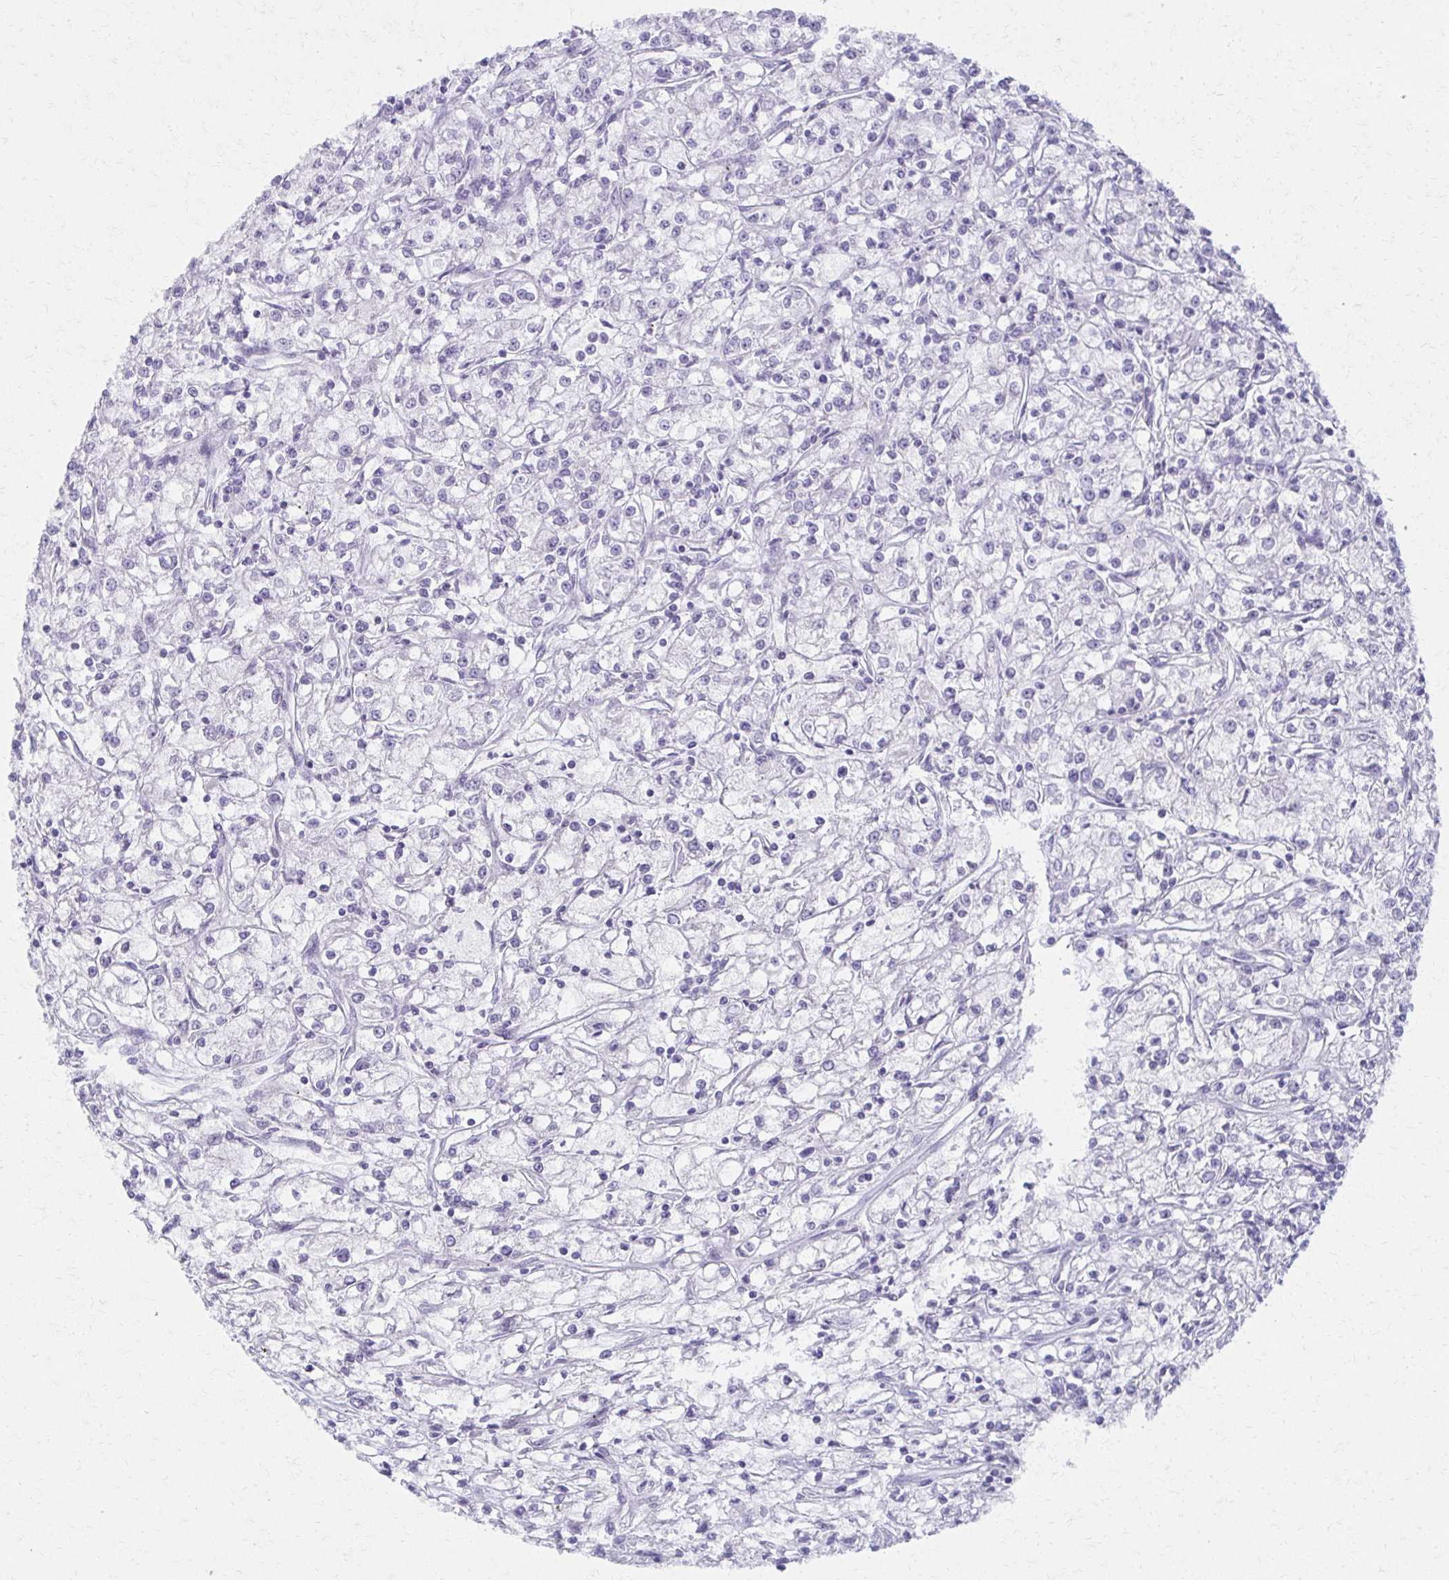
{"staining": {"intensity": "negative", "quantity": "none", "location": "none"}, "tissue": "renal cancer", "cell_type": "Tumor cells", "image_type": "cancer", "snomed": [{"axis": "morphology", "description": "Adenocarcinoma, NOS"}, {"axis": "topography", "description": "Kidney"}], "caption": "IHC of adenocarcinoma (renal) reveals no staining in tumor cells.", "gene": "MORC4", "patient": {"sex": "female", "age": 59}}